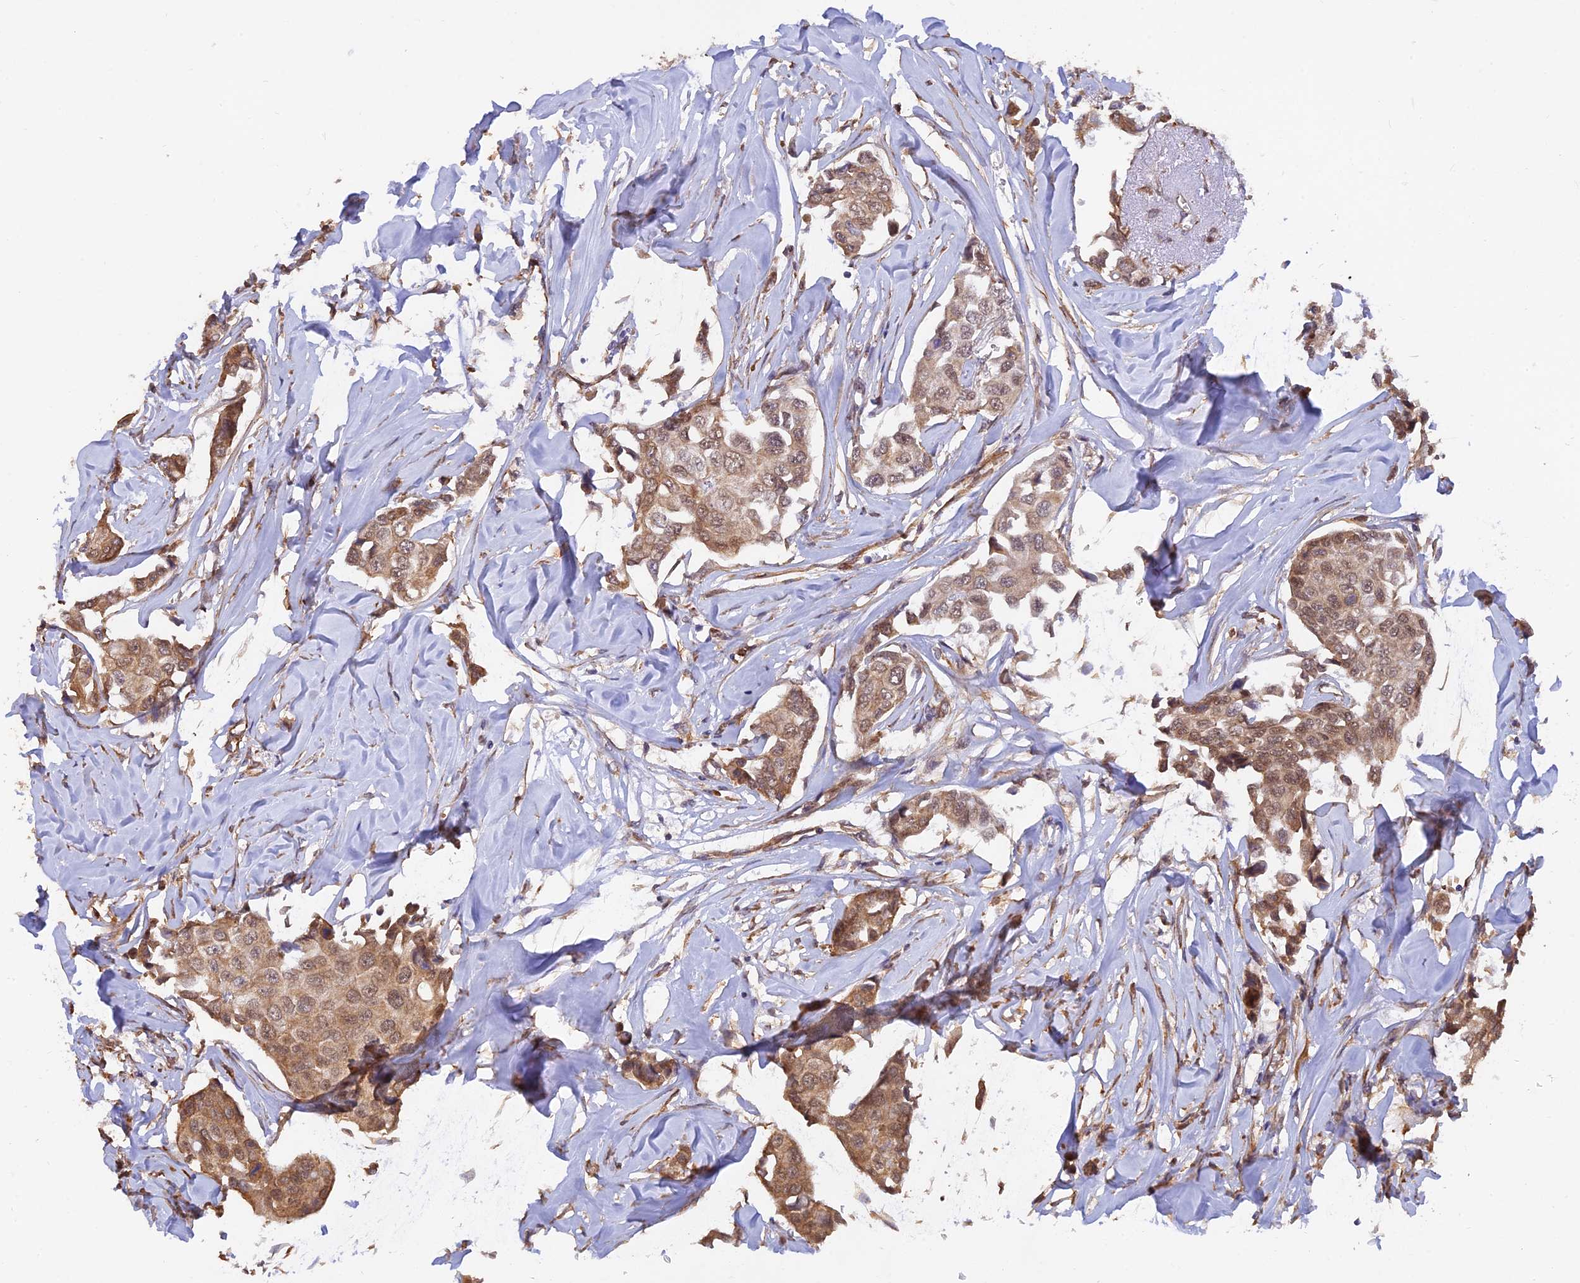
{"staining": {"intensity": "moderate", "quantity": ">75%", "location": "cytoplasmic/membranous,nuclear"}, "tissue": "breast cancer", "cell_type": "Tumor cells", "image_type": "cancer", "snomed": [{"axis": "morphology", "description": "Duct carcinoma"}, {"axis": "topography", "description": "Breast"}], "caption": "Protein staining of breast cancer tissue exhibits moderate cytoplasmic/membranous and nuclear positivity in approximately >75% of tumor cells.", "gene": "PAGR1", "patient": {"sex": "female", "age": 80}}